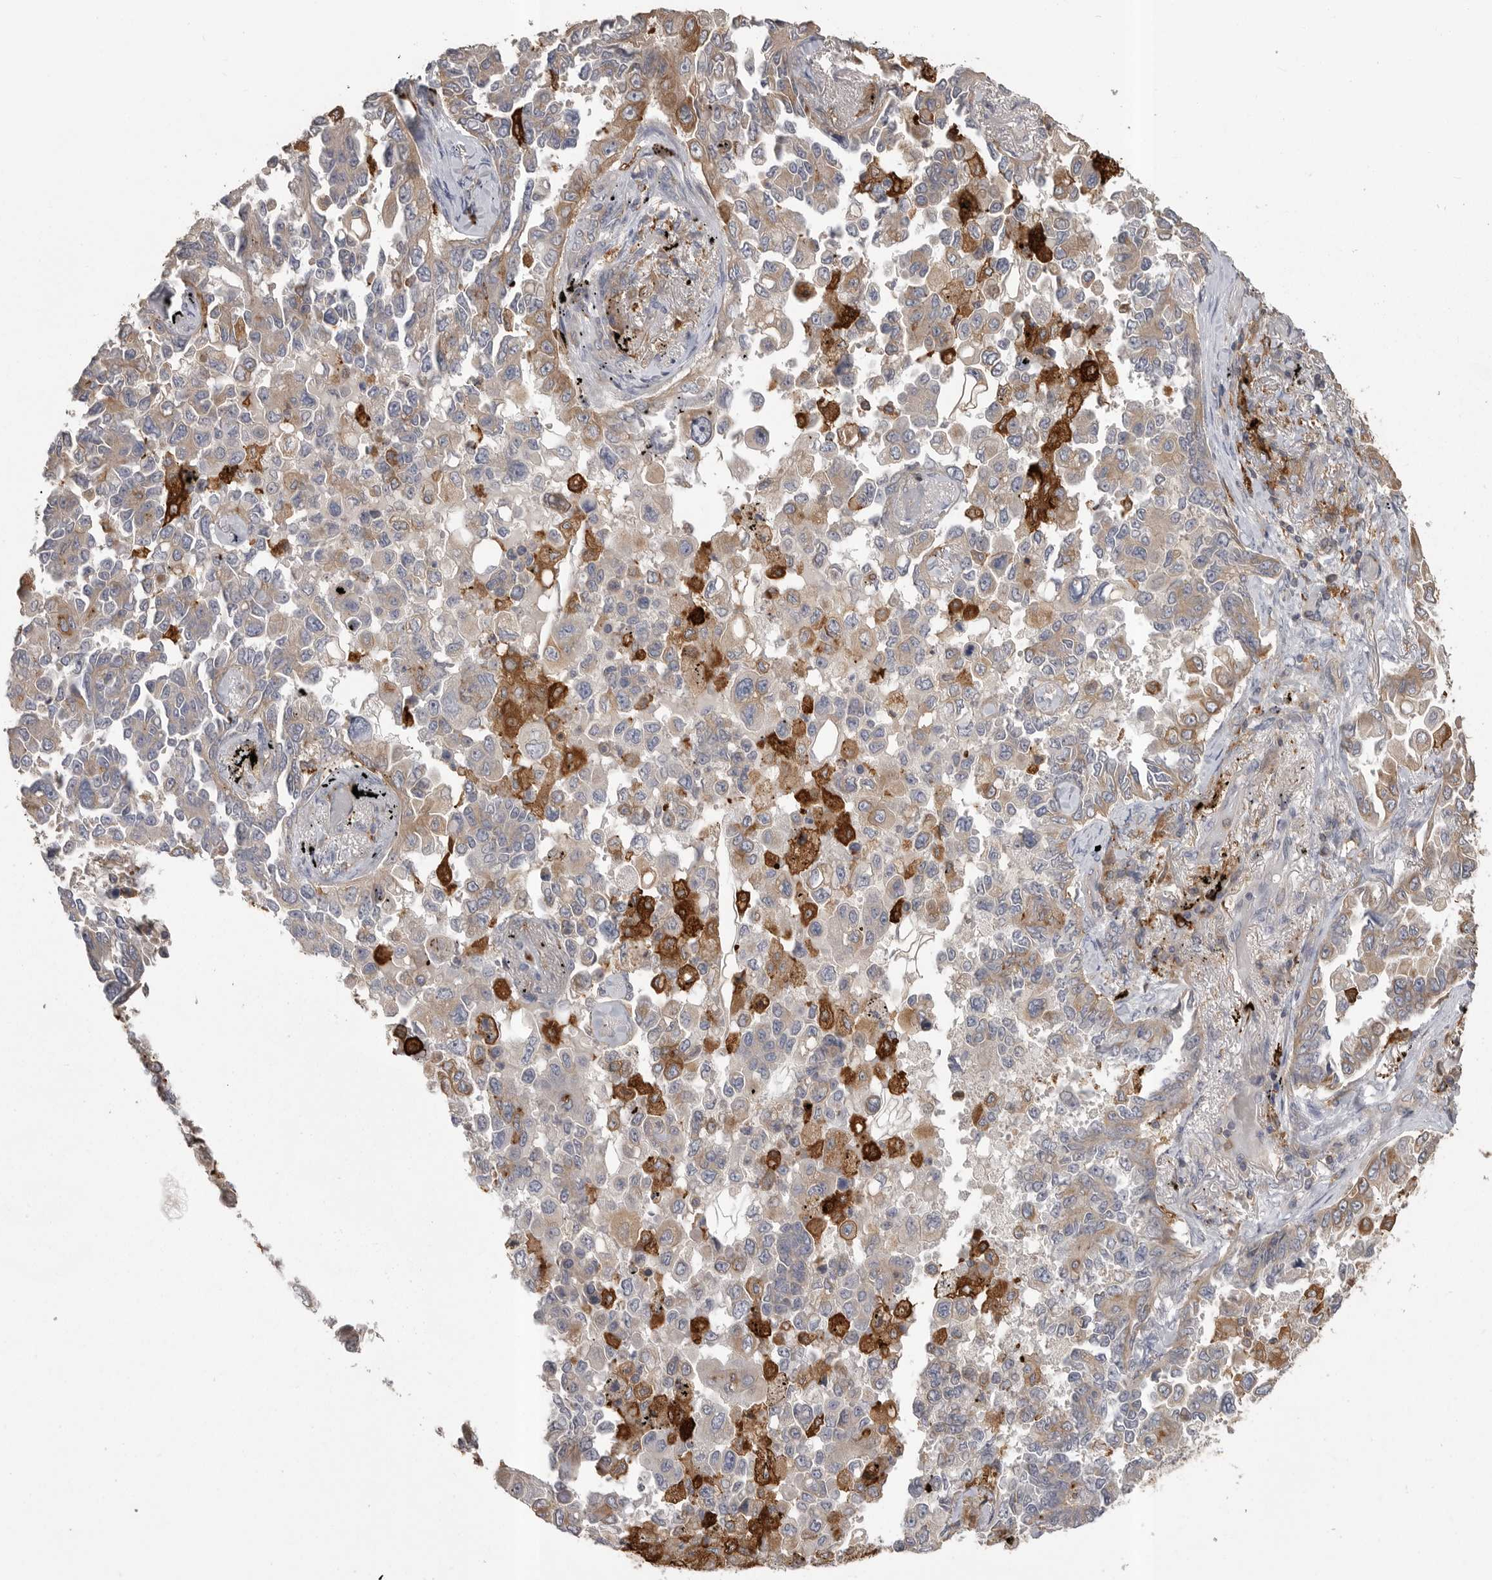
{"staining": {"intensity": "weak", "quantity": "25%-75%", "location": "cytoplasmic/membranous"}, "tissue": "lung cancer", "cell_type": "Tumor cells", "image_type": "cancer", "snomed": [{"axis": "morphology", "description": "Adenocarcinoma, NOS"}, {"axis": "topography", "description": "Lung"}], "caption": "This is a micrograph of immunohistochemistry staining of lung adenocarcinoma, which shows weak positivity in the cytoplasmic/membranous of tumor cells.", "gene": "CMTM6", "patient": {"sex": "female", "age": 67}}